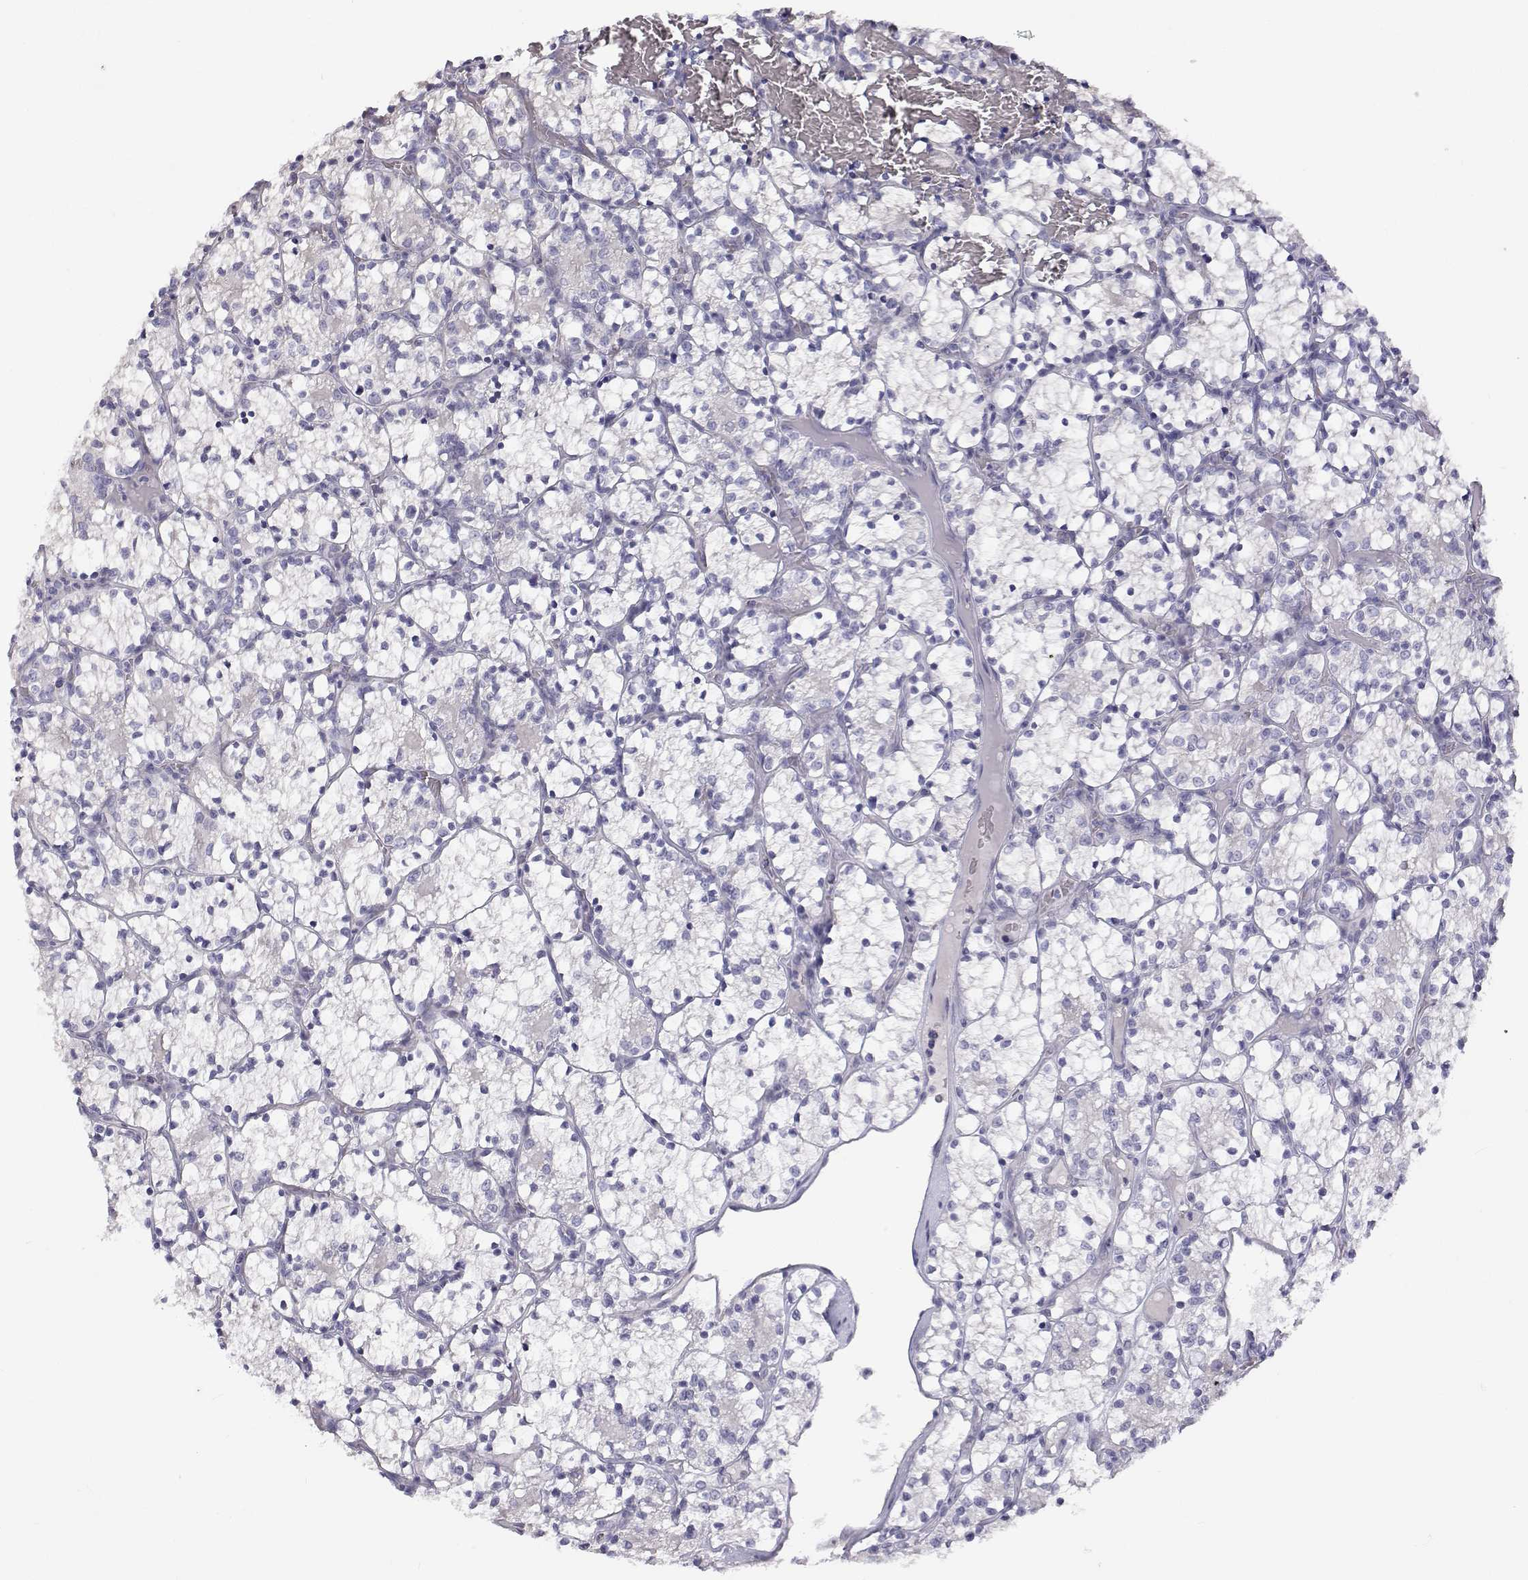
{"staining": {"intensity": "negative", "quantity": "none", "location": "none"}, "tissue": "renal cancer", "cell_type": "Tumor cells", "image_type": "cancer", "snomed": [{"axis": "morphology", "description": "Adenocarcinoma, NOS"}, {"axis": "topography", "description": "Kidney"}], "caption": "Protein analysis of renal adenocarcinoma exhibits no significant expression in tumor cells. (DAB immunohistochemistry with hematoxylin counter stain).", "gene": "ANKRD65", "patient": {"sex": "female", "age": 69}}